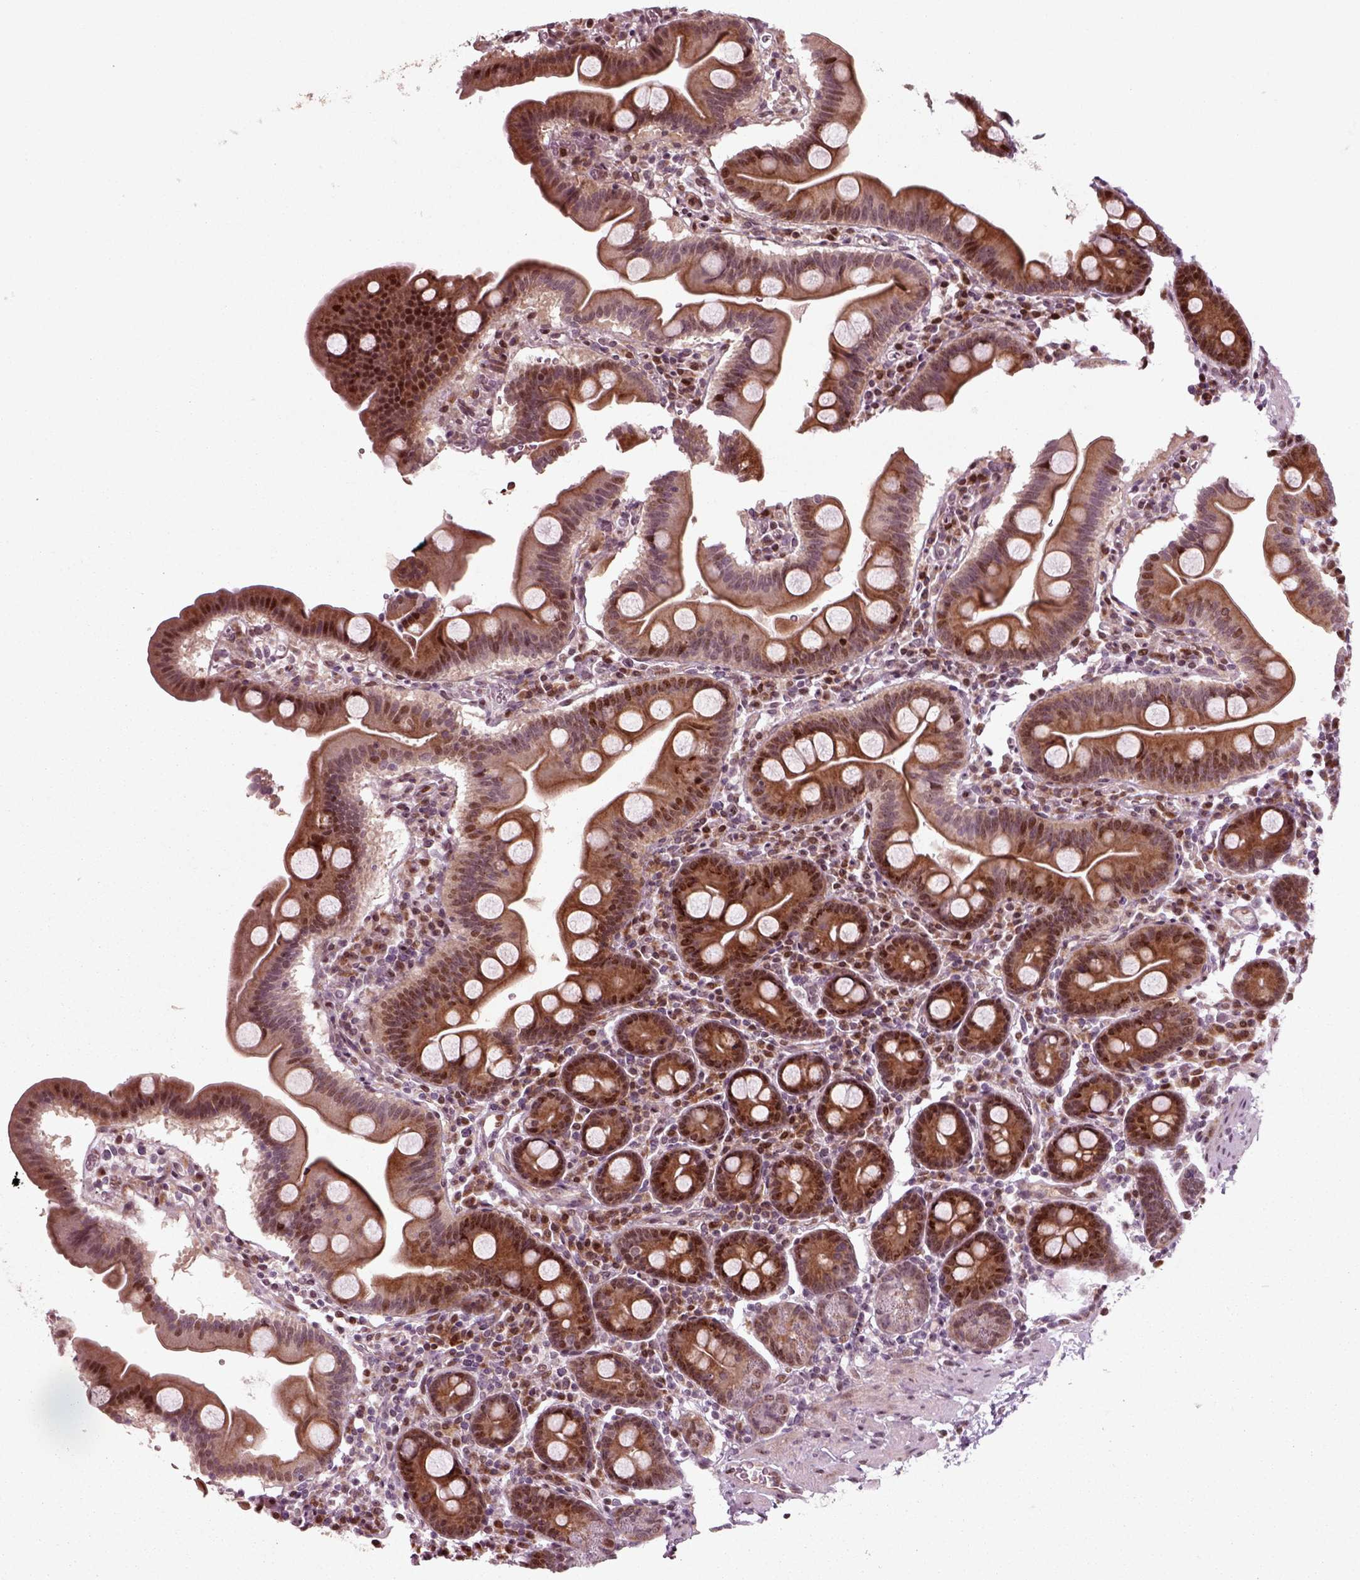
{"staining": {"intensity": "strong", "quantity": ">75%", "location": "cytoplasmic/membranous,nuclear"}, "tissue": "duodenum", "cell_type": "Glandular cells", "image_type": "normal", "snomed": [{"axis": "morphology", "description": "Normal tissue, NOS"}, {"axis": "topography", "description": "Duodenum"}], "caption": "Brown immunohistochemical staining in normal duodenum displays strong cytoplasmic/membranous,nuclear expression in about >75% of glandular cells.", "gene": "CDC14A", "patient": {"sex": "male", "age": 59}}